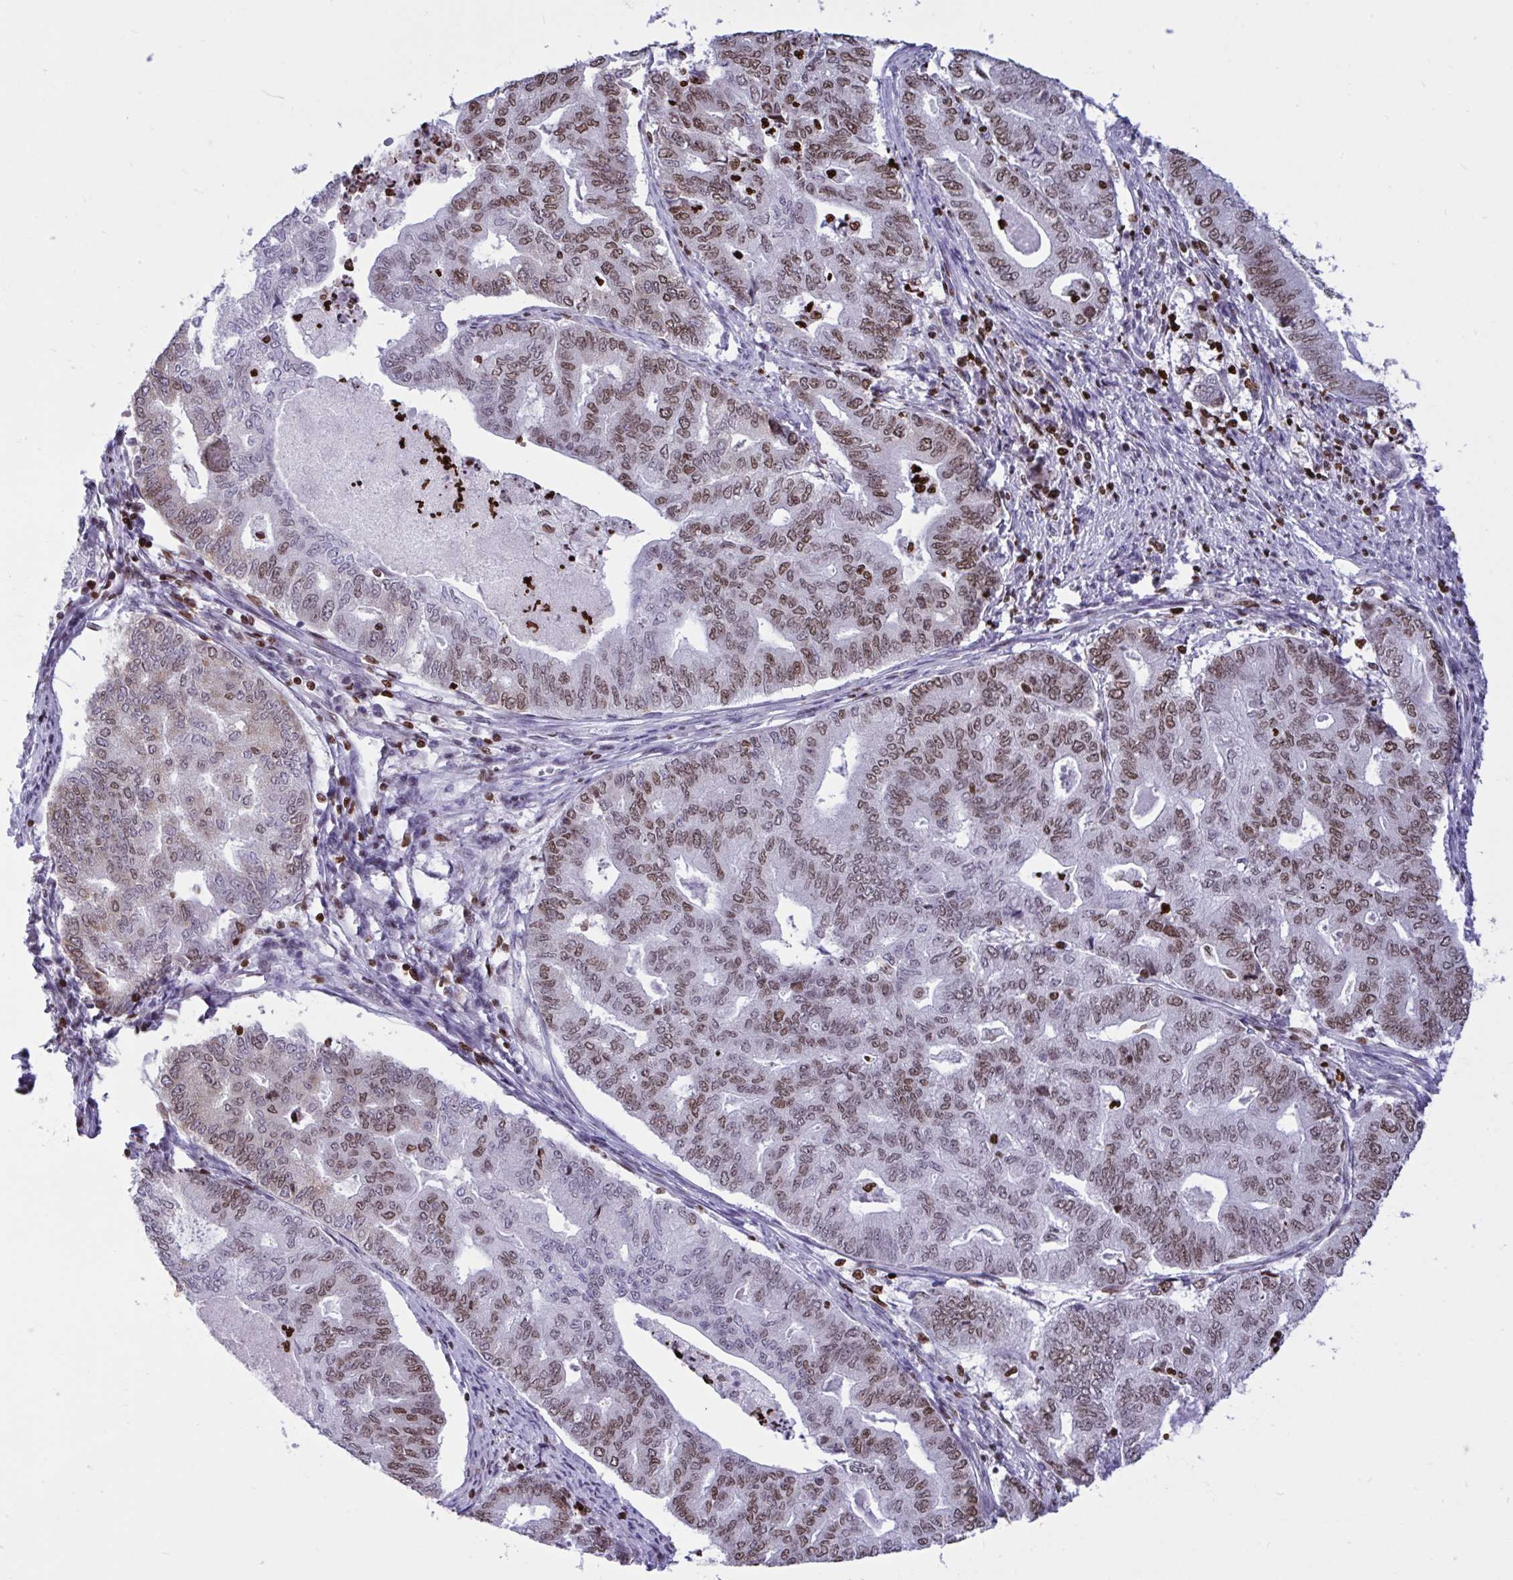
{"staining": {"intensity": "moderate", "quantity": "25%-75%", "location": "nuclear"}, "tissue": "endometrial cancer", "cell_type": "Tumor cells", "image_type": "cancer", "snomed": [{"axis": "morphology", "description": "Adenocarcinoma, NOS"}, {"axis": "topography", "description": "Endometrium"}], "caption": "Human endometrial cancer (adenocarcinoma) stained for a protein (brown) reveals moderate nuclear positive staining in about 25%-75% of tumor cells.", "gene": "HMGB2", "patient": {"sex": "female", "age": 79}}